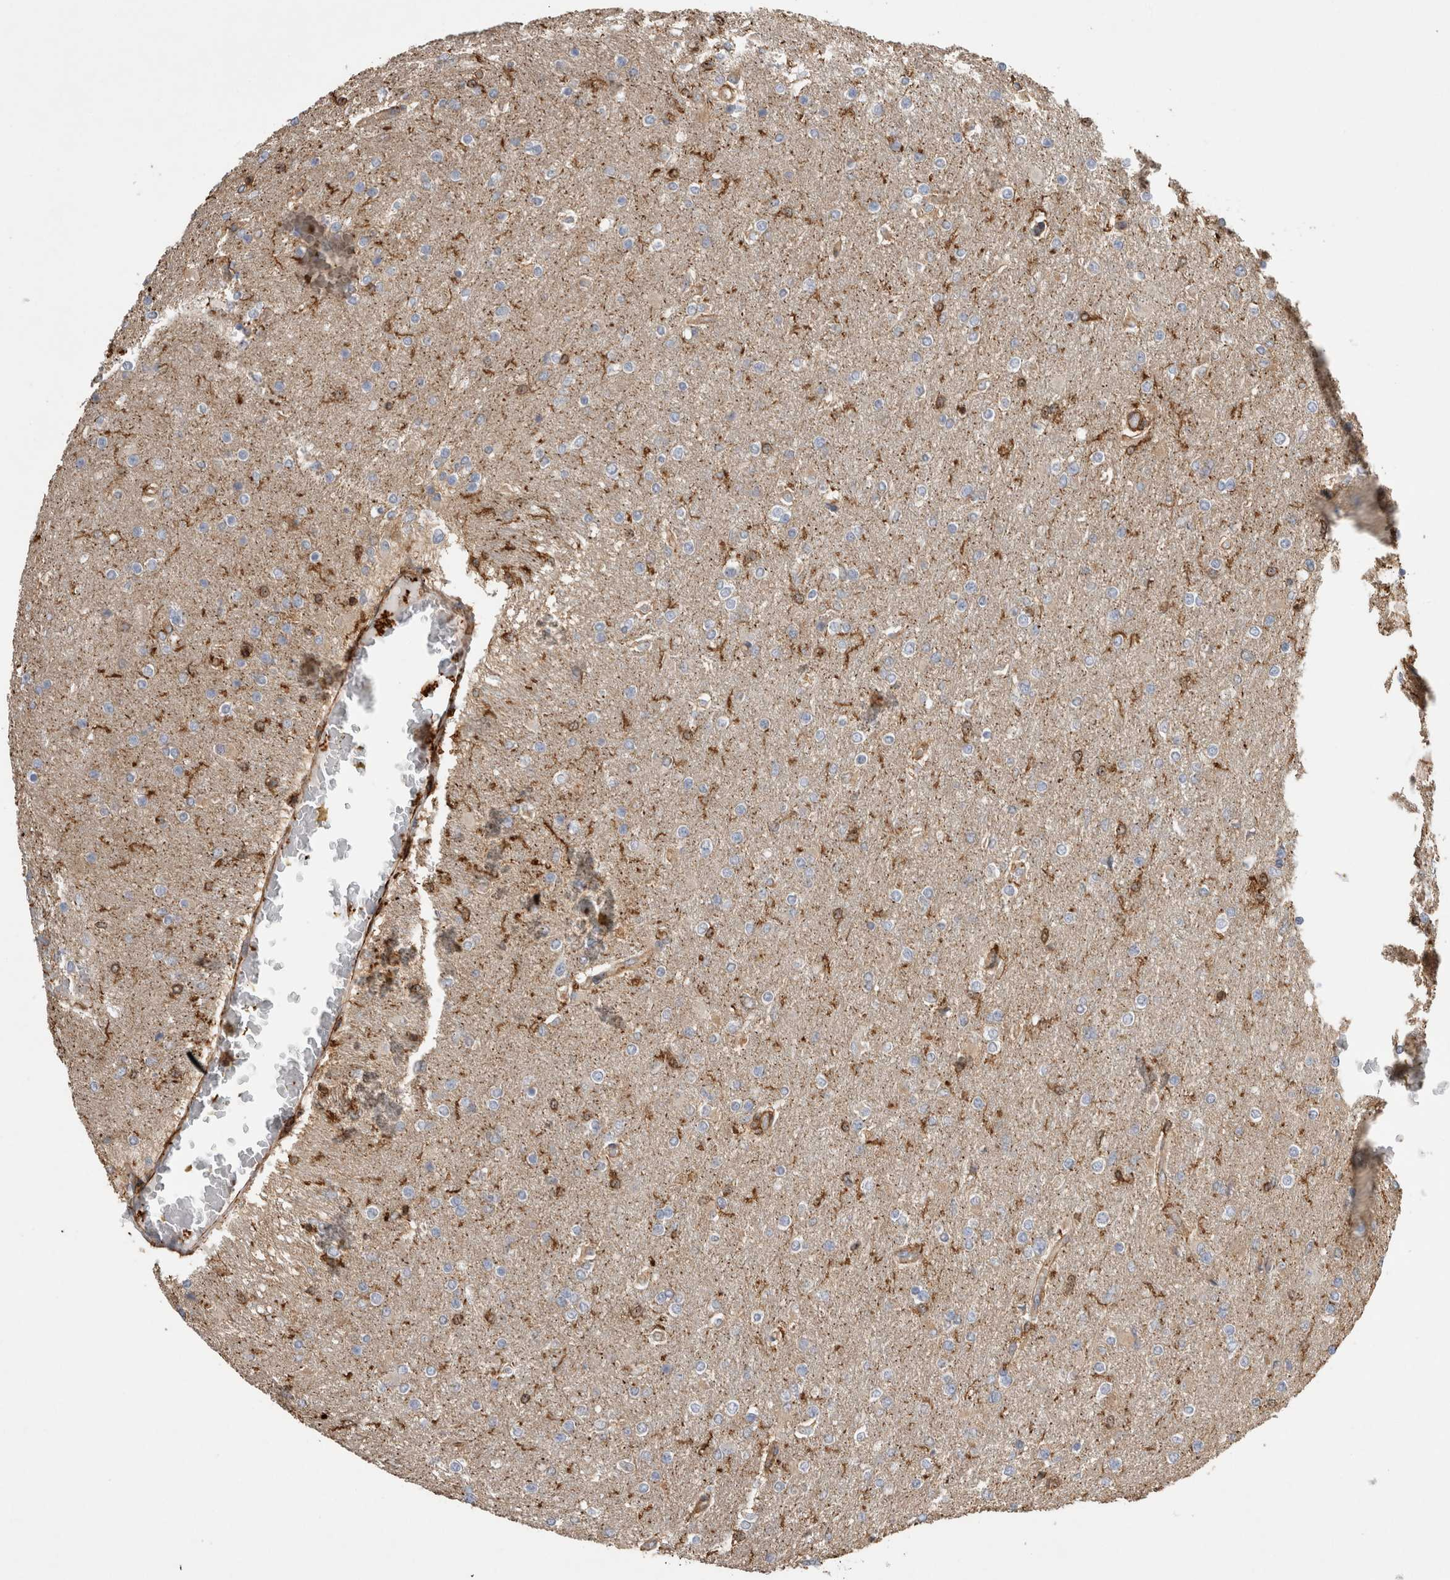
{"staining": {"intensity": "negative", "quantity": "none", "location": "none"}, "tissue": "glioma", "cell_type": "Tumor cells", "image_type": "cancer", "snomed": [{"axis": "morphology", "description": "Glioma, malignant, High grade"}, {"axis": "topography", "description": "Cerebral cortex"}], "caption": "High power microscopy micrograph of an IHC image of malignant glioma (high-grade), revealing no significant expression in tumor cells.", "gene": "GPER1", "patient": {"sex": "female", "age": 36}}